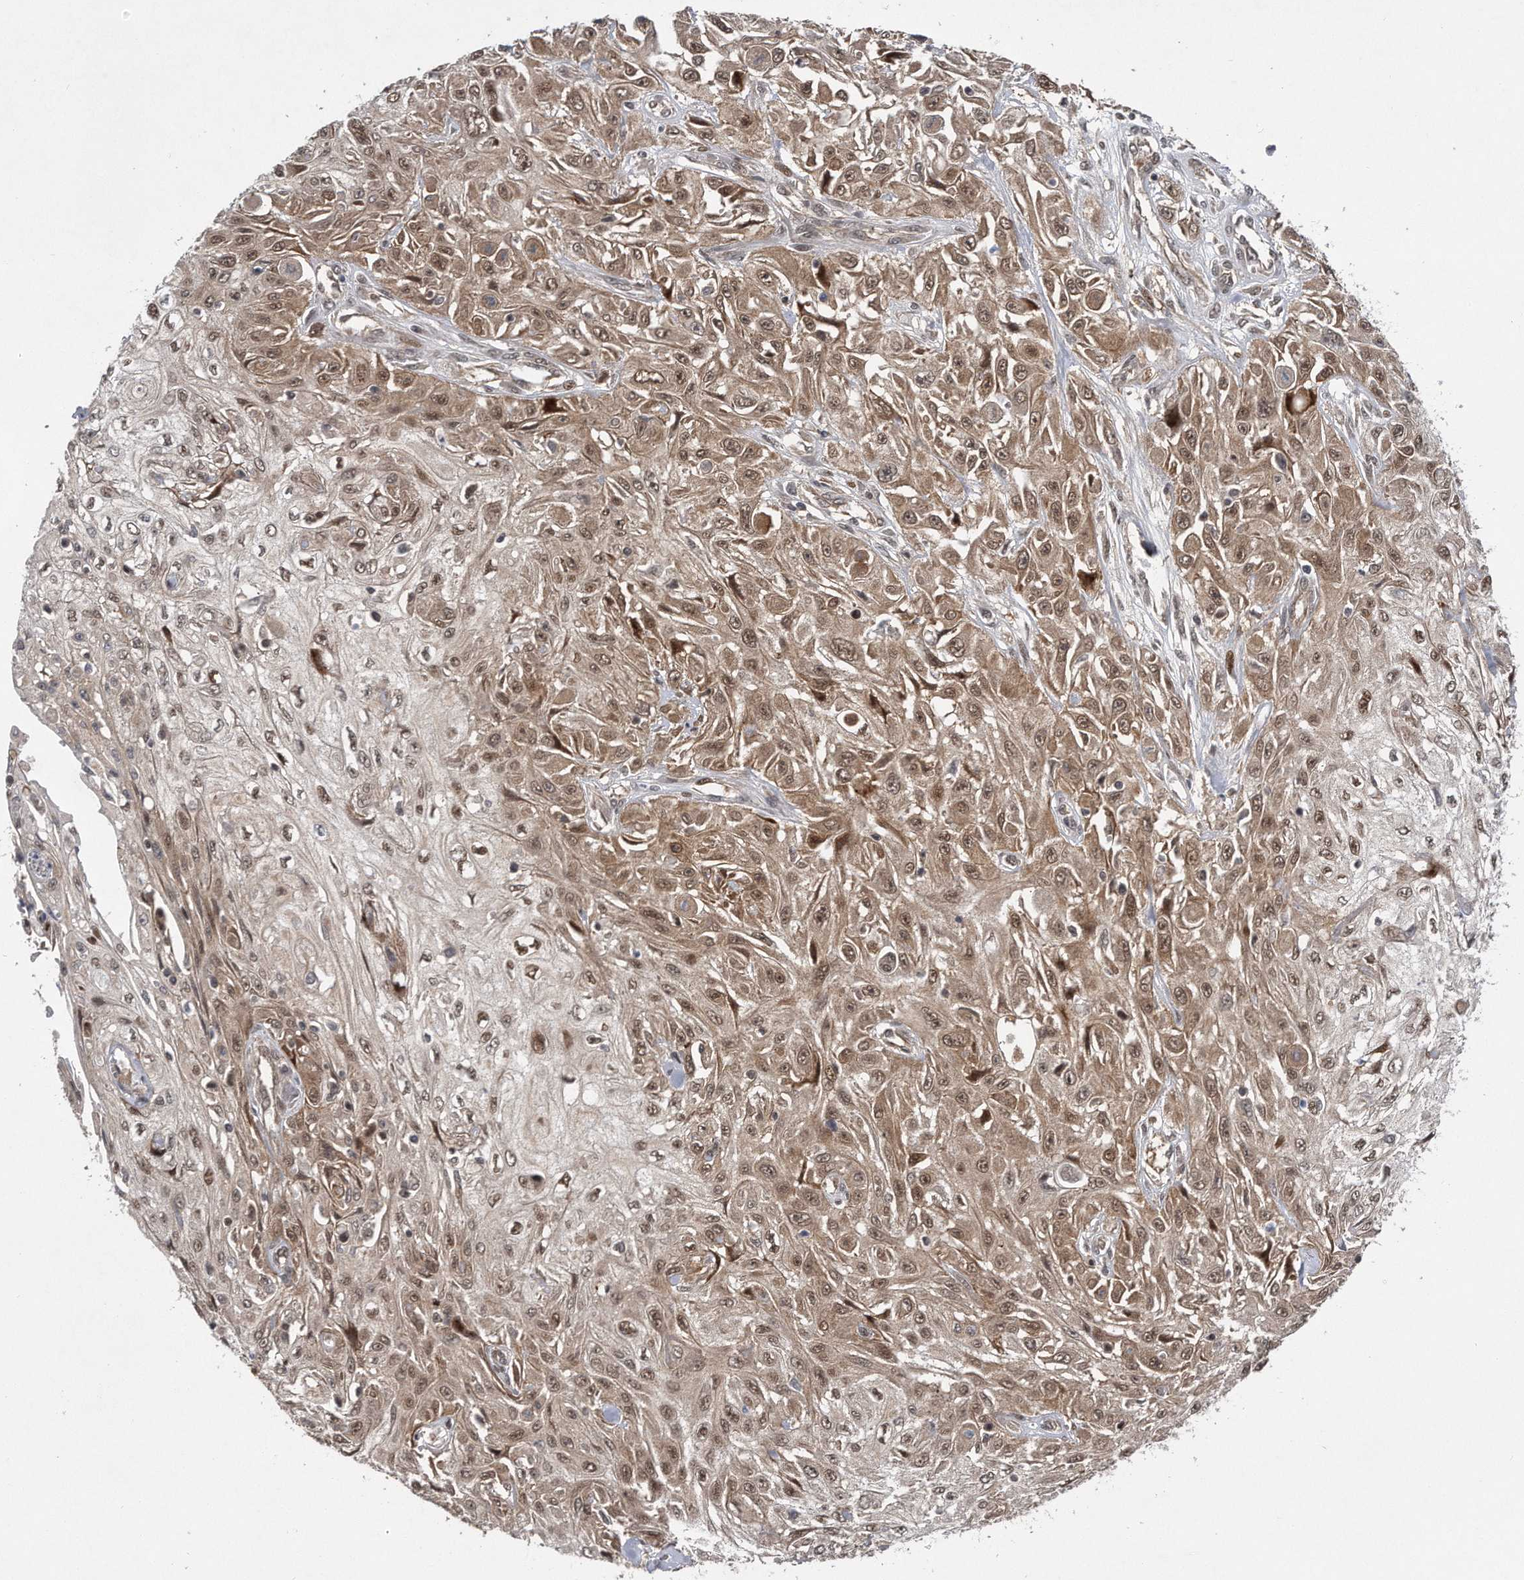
{"staining": {"intensity": "moderate", "quantity": "25%-75%", "location": "cytoplasmic/membranous,nuclear"}, "tissue": "skin cancer", "cell_type": "Tumor cells", "image_type": "cancer", "snomed": [{"axis": "morphology", "description": "Squamous cell carcinoma, NOS"}, {"axis": "morphology", "description": "Squamous cell carcinoma, metastatic, NOS"}, {"axis": "topography", "description": "Skin"}, {"axis": "topography", "description": "Lymph node"}], "caption": "Protein staining demonstrates moderate cytoplasmic/membranous and nuclear positivity in approximately 25%-75% of tumor cells in squamous cell carcinoma (skin).", "gene": "RWDD2A", "patient": {"sex": "male", "age": 75}}